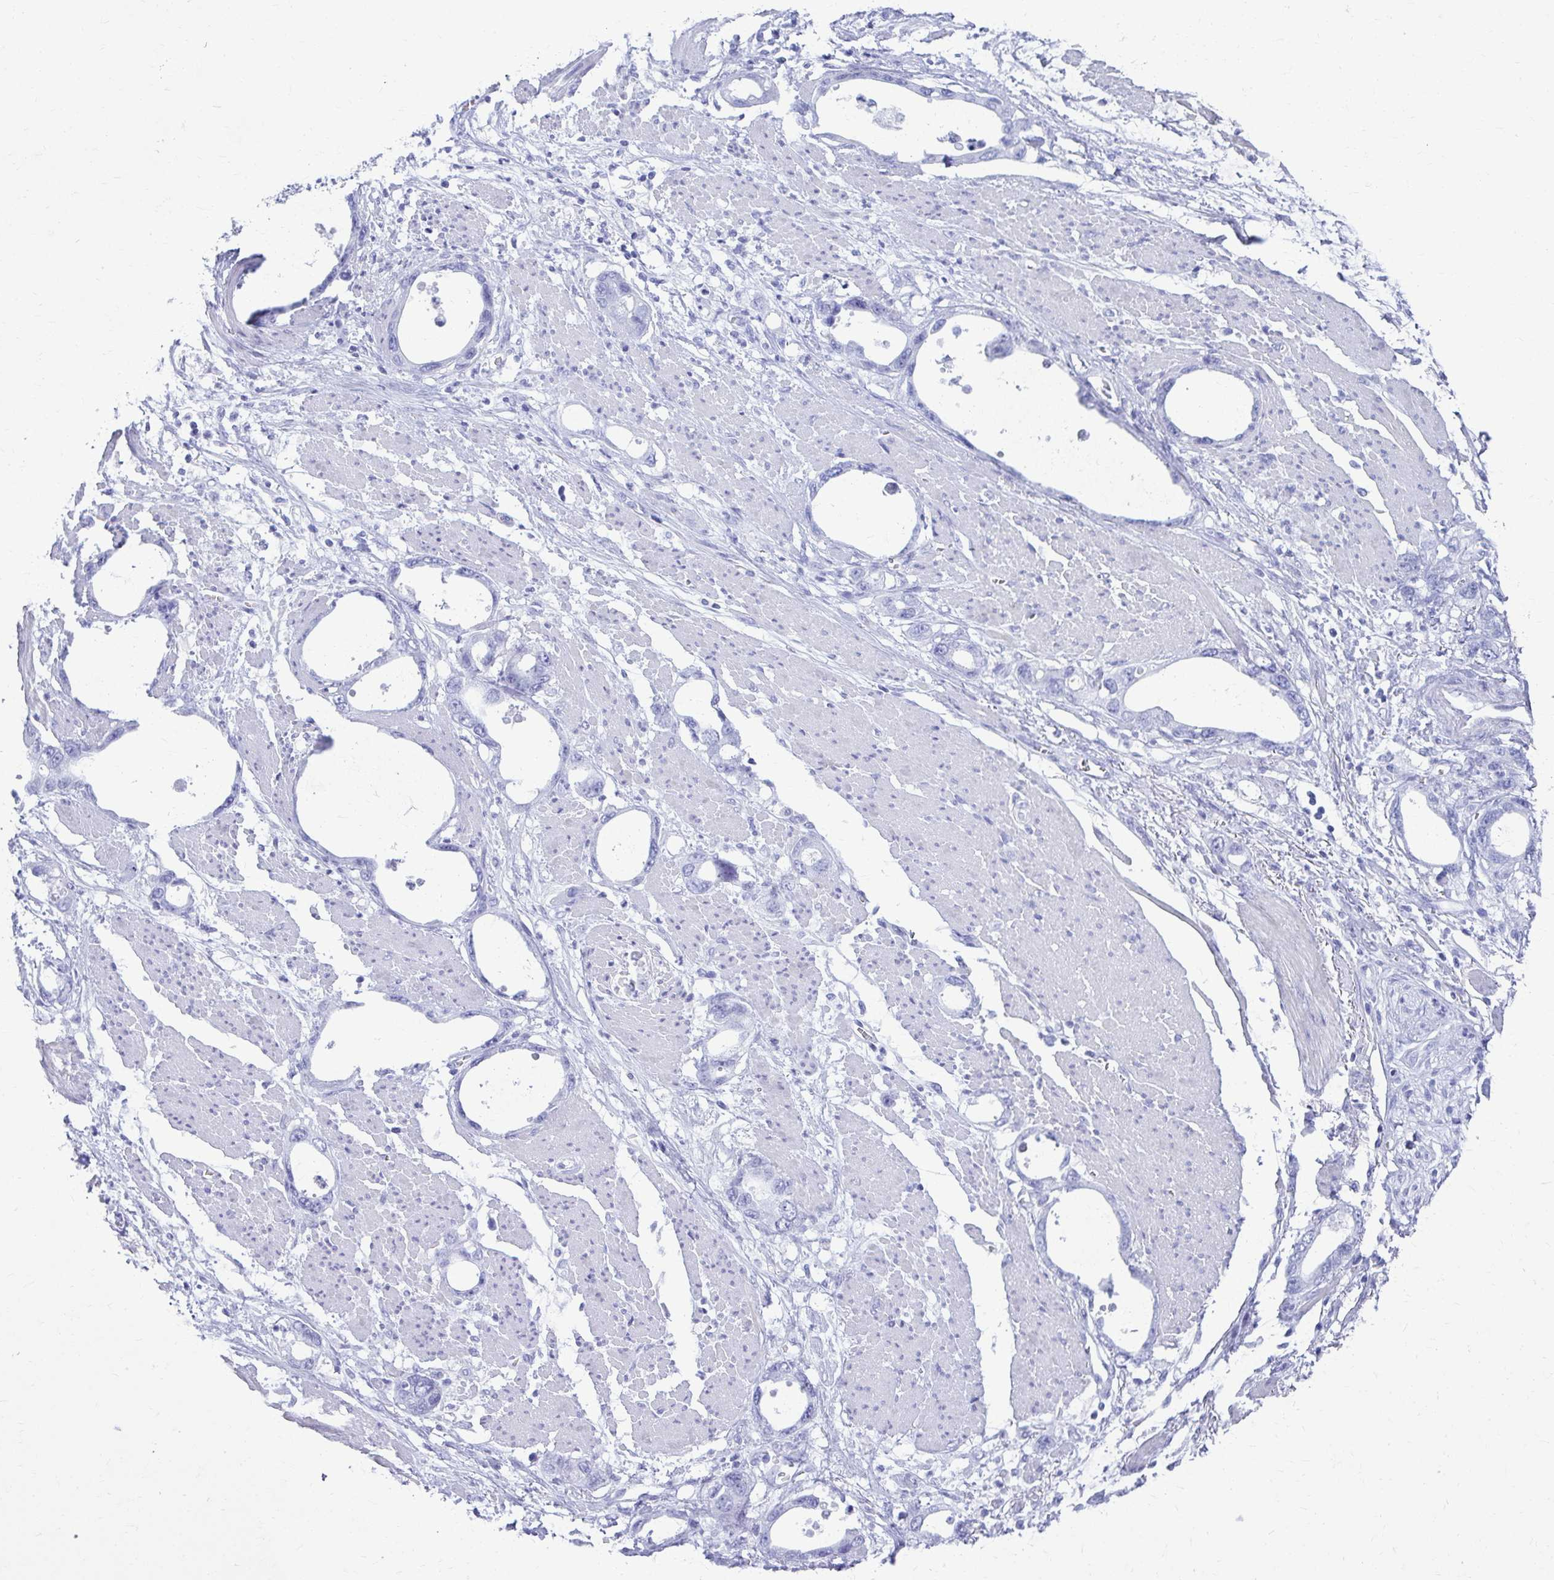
{"staining": {"intensity": "negative", "quantity": "none", "location": "none"}, "tissue": "stomach cancer", "cell_type": "Tumor cells", "image_type": "cancer", "snomed": [{"axis": "morphology", "description": "Adenocarcinoma, NOS"}, {"axis": "topography", "description": "Stomach, upper"}], "caption": "Photomicrograph shows no protein staining in tumor cells of stomach cancer tissue. (Immunohistochemistry (ihc), brightfield microscopy, high magnification).", "gene": "ATP4B", "patient": {"sex": "male", "age": 74}}